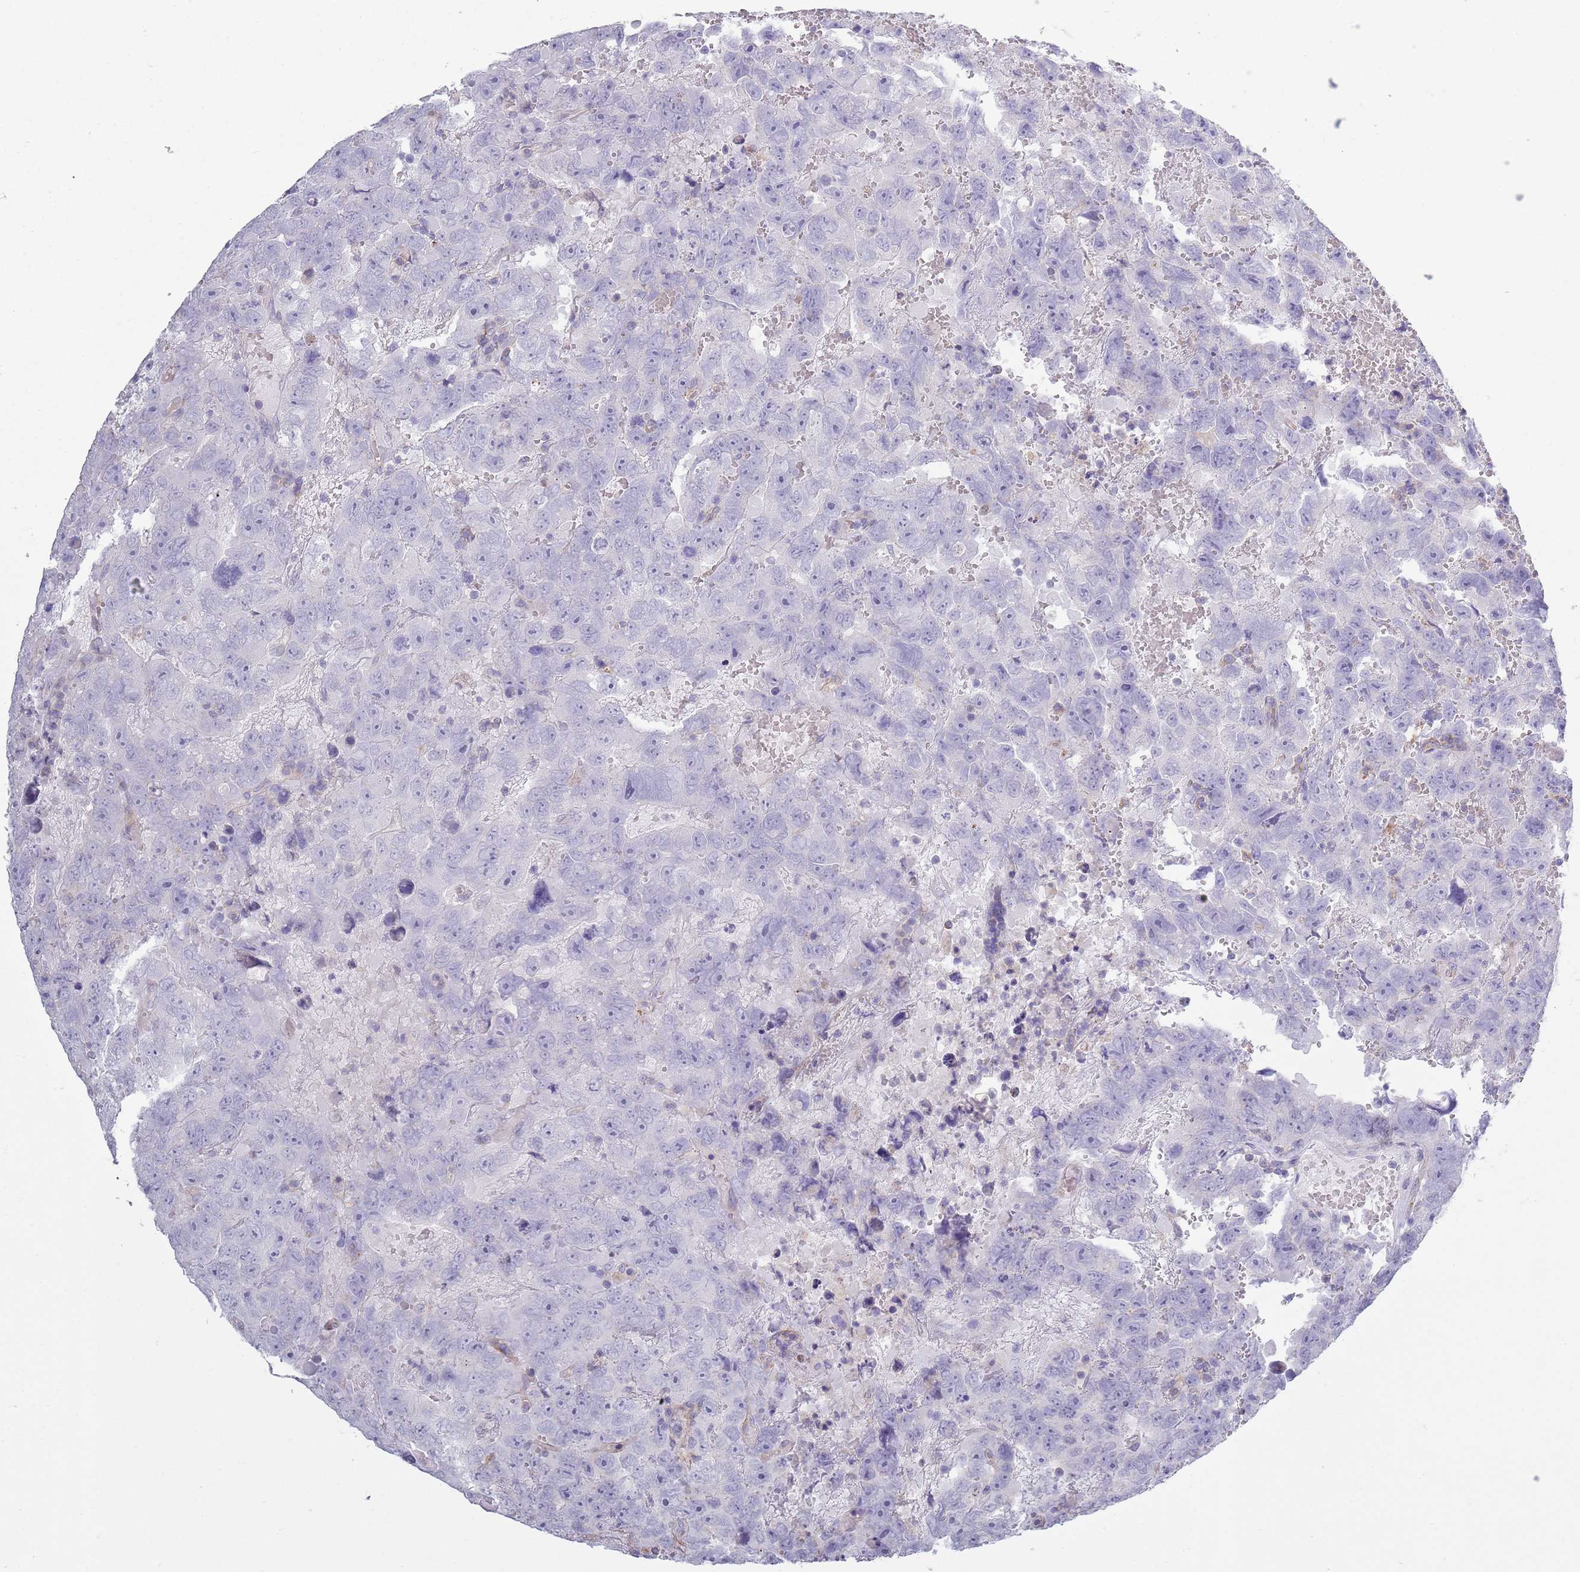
{"staining": {"intensity": "negative", "quantity": "none", "location": "none"}, "tissue": "testis cancer", "cell_type": "Tumor cells", "image_type": "cancer", "snomed": [{"axis": "morphology", "description": "Carcinoma, Embryonal, NOS"}, {"axis": "topography", "description": "Testis"}], "caption": "This is an immunohistochemistry (IHC) photomicrograph of testis cancer (embryonal carcinoma). There is no staining in tumor cells.", "gene": "ACSBG1", "patient": {"sex": "male", "age": 45}}